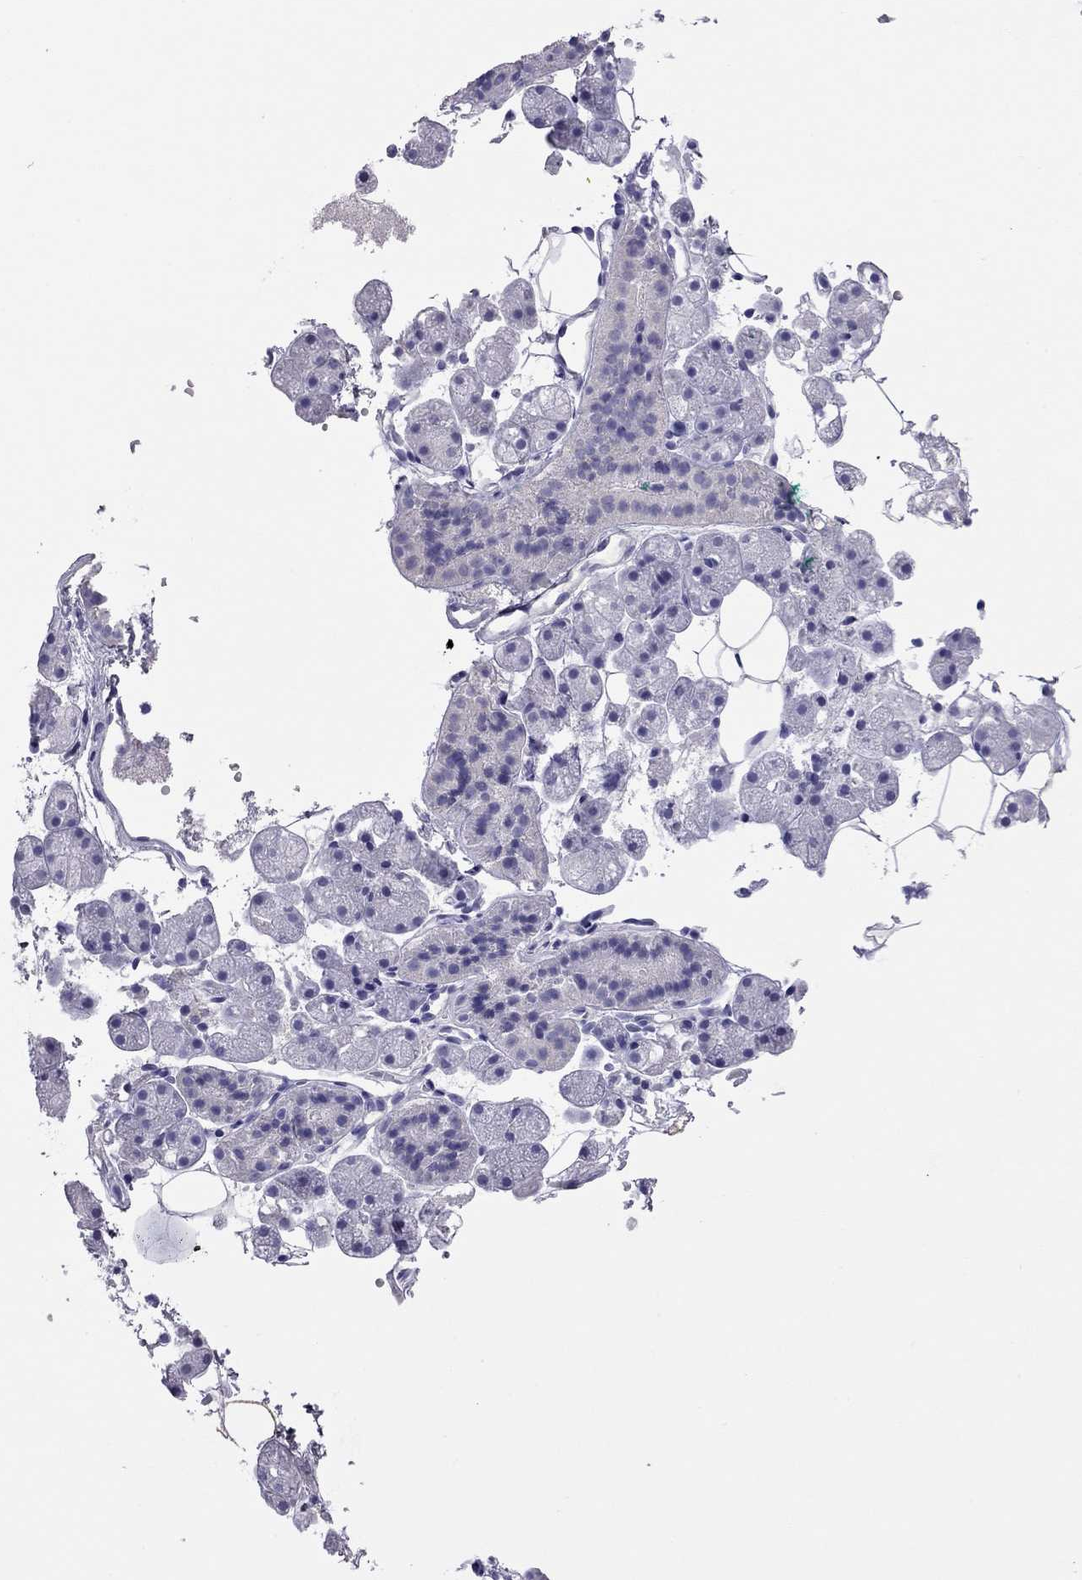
{"staining": {"intensity": "negative", "quantity": "none", "location": "none"}, "tissue": "salivary gland", "cell_type": "Glandular cells", "image_type": "normal", "snomed": [{"axis": "morphology", "description": "Normal tissue, NOS"}, {"axis": "topography", "description": "Salivary gland"}], "caption": "A high-resolution micrograph shows IHC staining of benign salivary gland, which reveals no significant staining in glandular cells.", "gene": "ODF4", "patient": {"sex": "male", "age": 38}}